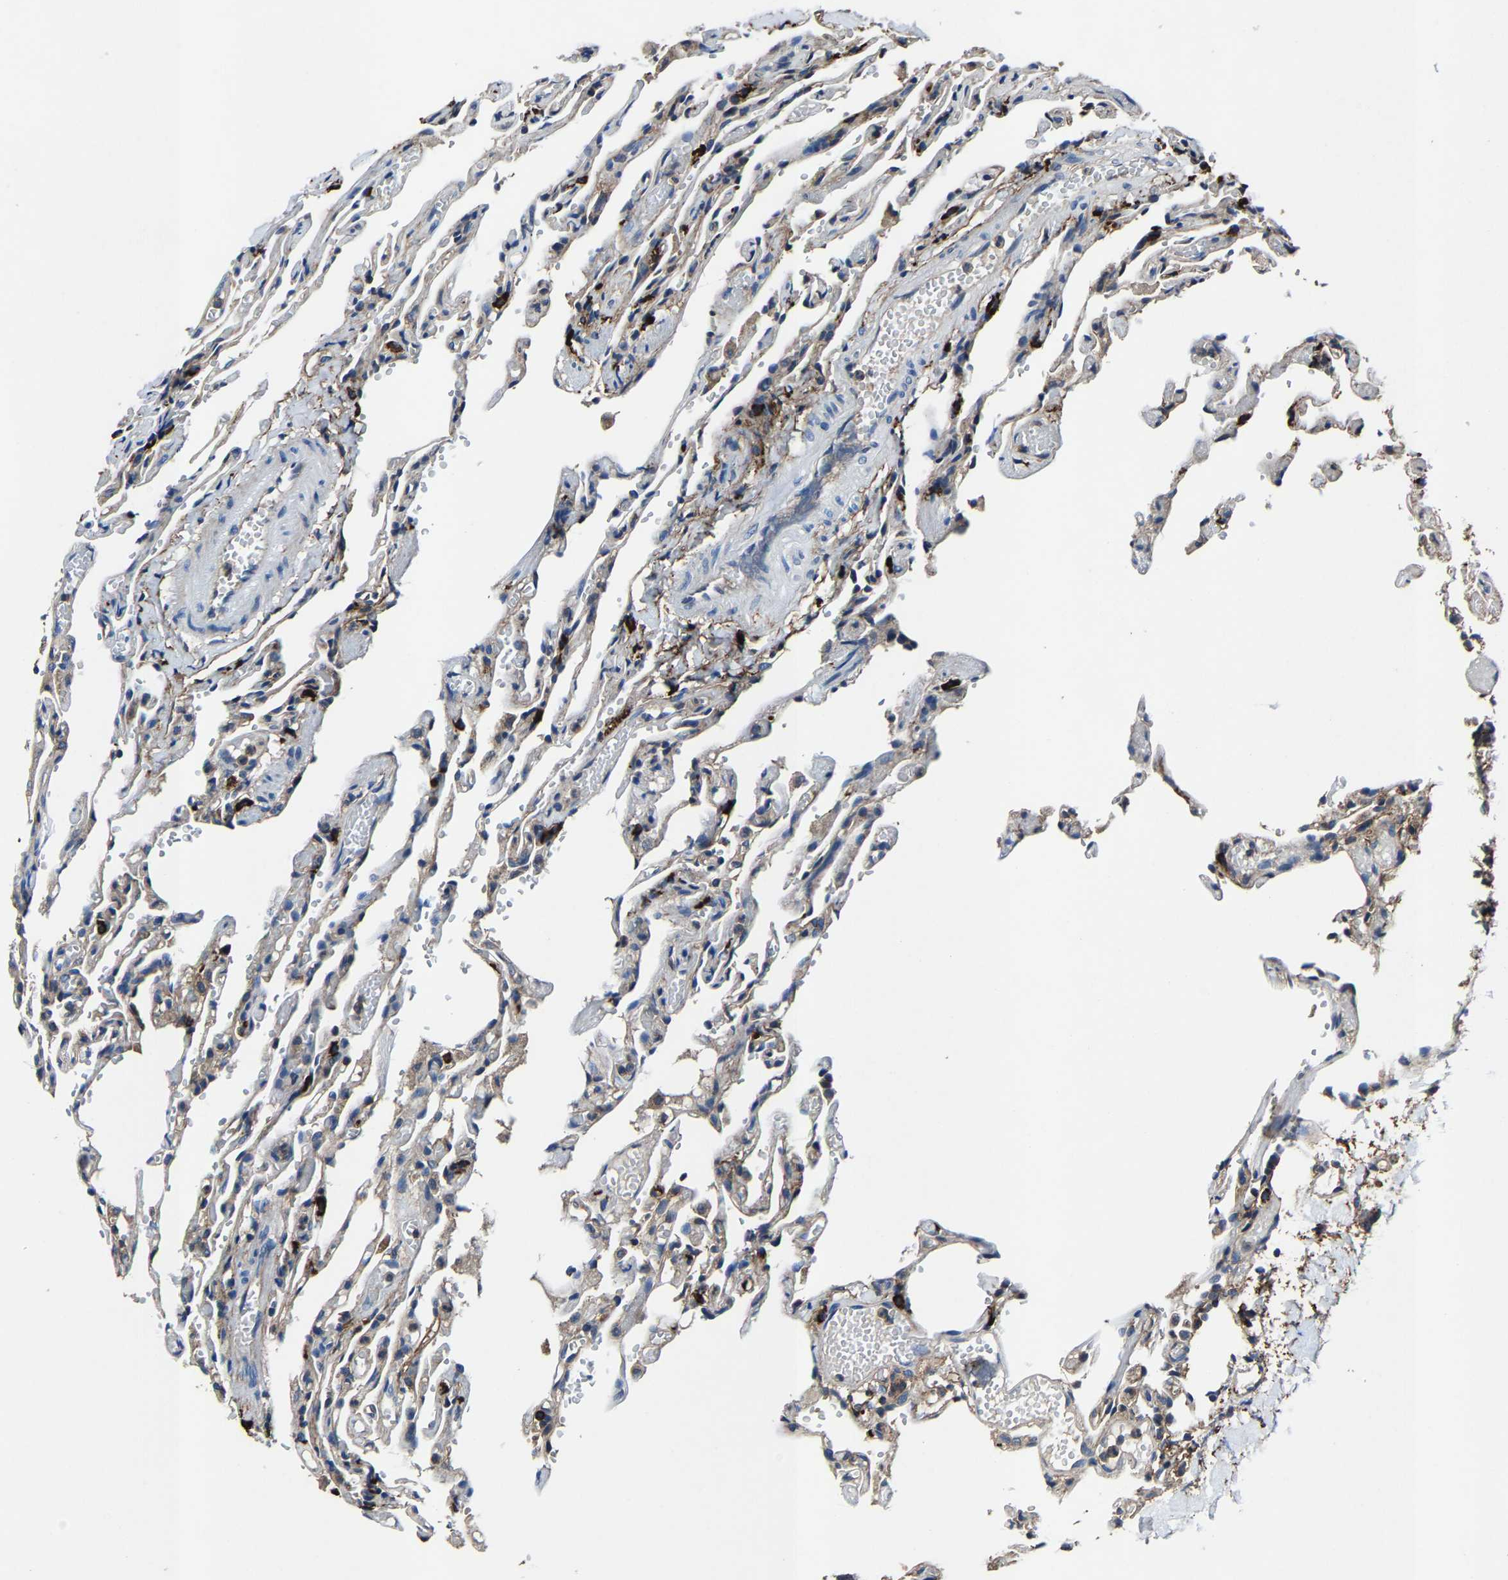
{"staining": {"intensity": "moderate", "quantity": "25%-75%", "location": "cytoplasmic/membranous"}, "tissue": "lung", "cell_type": "Alveolar cells", "image_type": "normal", "snomed": [{"axis": "morphology", "description": "Normal tissue, NOS"}, {"axis": "topography", "description": "Lung"}], "caption": "Brown immunohistochemical staining in benign human lung reveals moderate cytoplasmic/membranous staining in approximately 25%-75% of alveolar cells. (DAB (3,3'-diaminobenzidine) = brown stain, brightfield microscopy at high magnification).", "gene": "KIAA1958", "patient": {"sex": "male", "age": 21}}